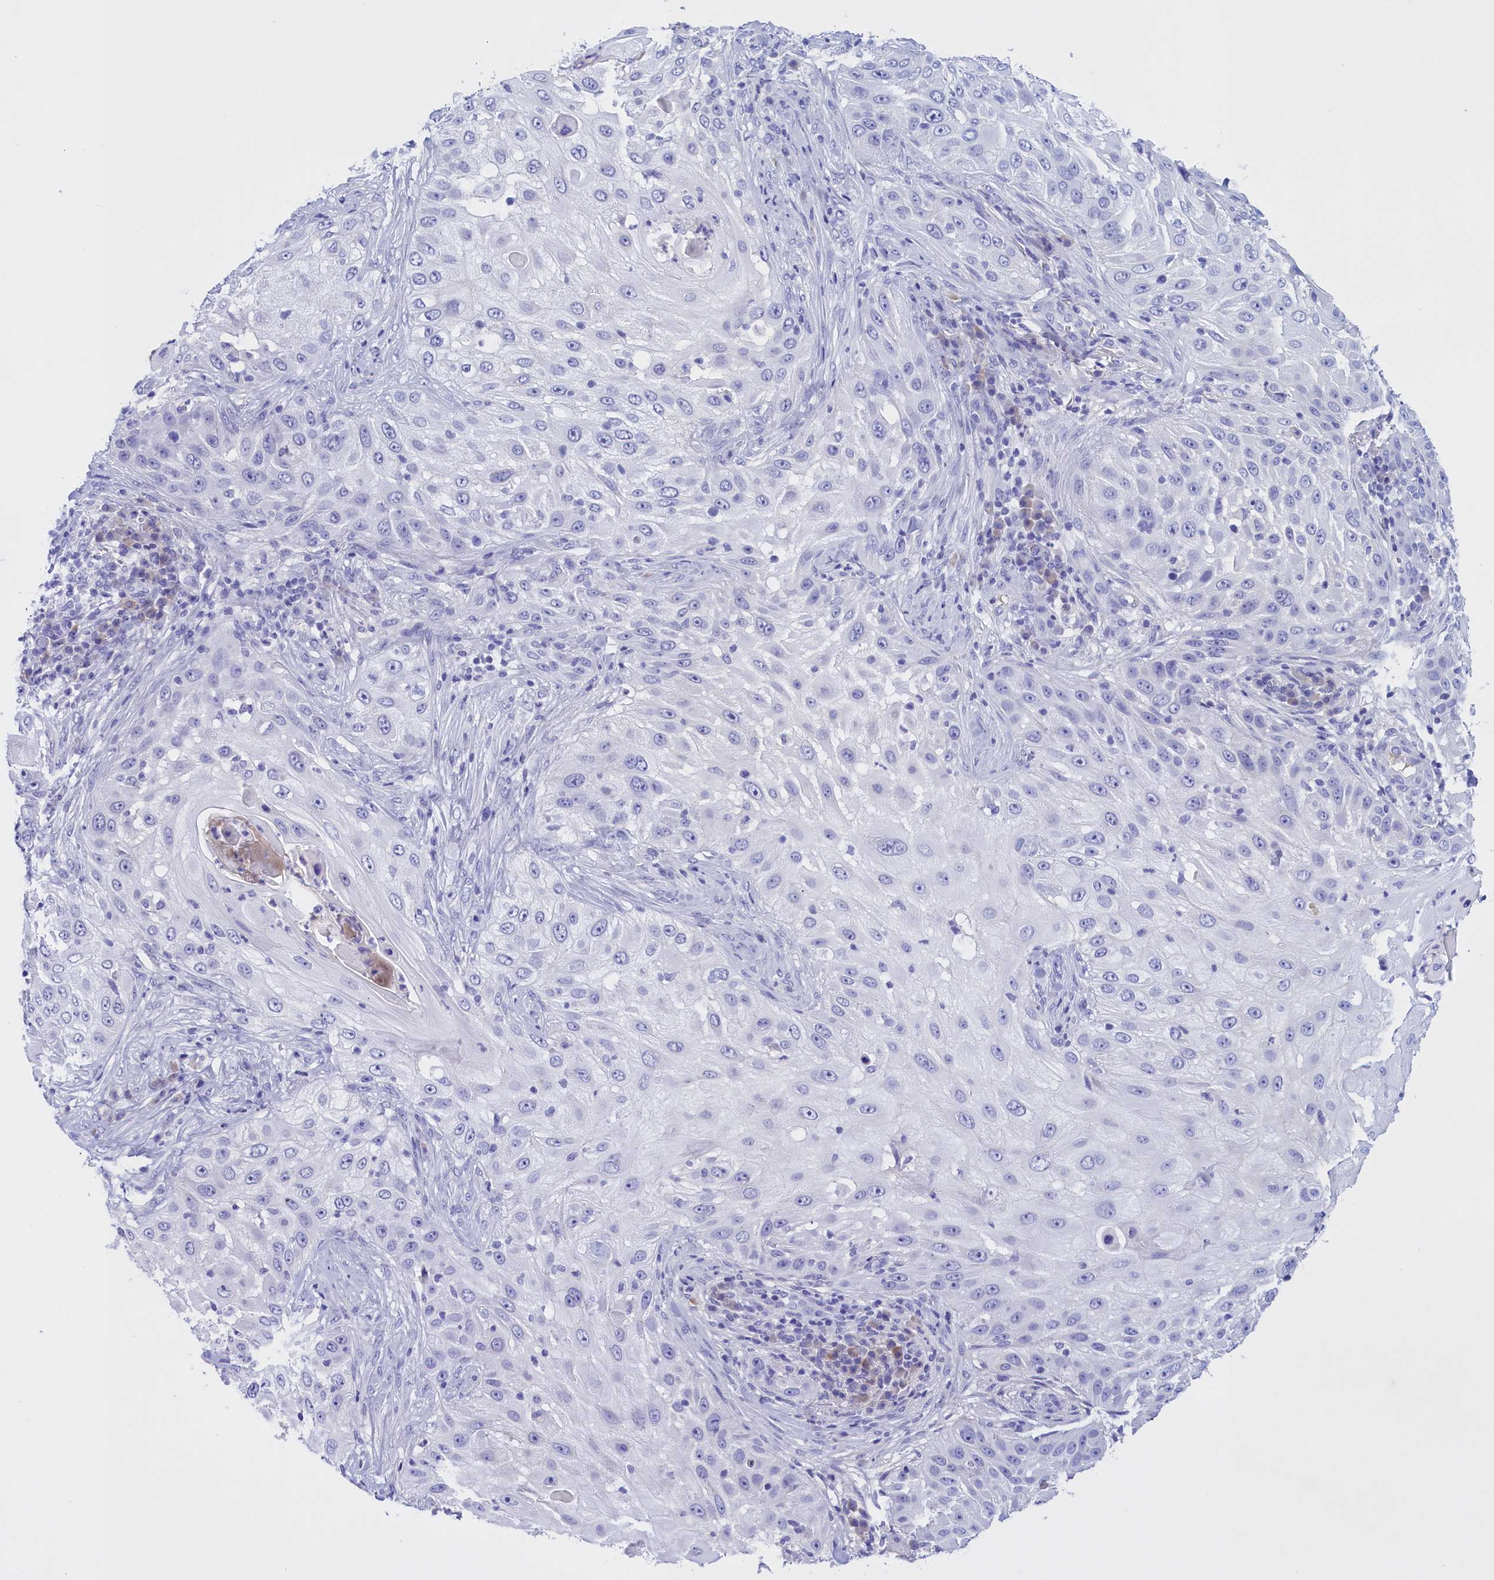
{"staining": {"intensity": "negative", "quantity": "none", "location": "none"}, "tissue": "skin cancer", "cell_type": "Tumor cells", "image_type": "cancer", "snomed": [{"axis": "morphology", "description": "Squamous cell carcinoma, NOS"}, {"axis": "topography", "description": "Skin"}], "caption": "A high-resolution histopathology image shows IHC staining of squamous cell carcinoma (skin), which displays no significant positivity in tumor cells. (DAB (3,3'-diaminobenzidine) immunohistochemistry with hematoxylin counter stain).", "gene": "PROK2", "patient": {"sex": "female", "age": 44}}